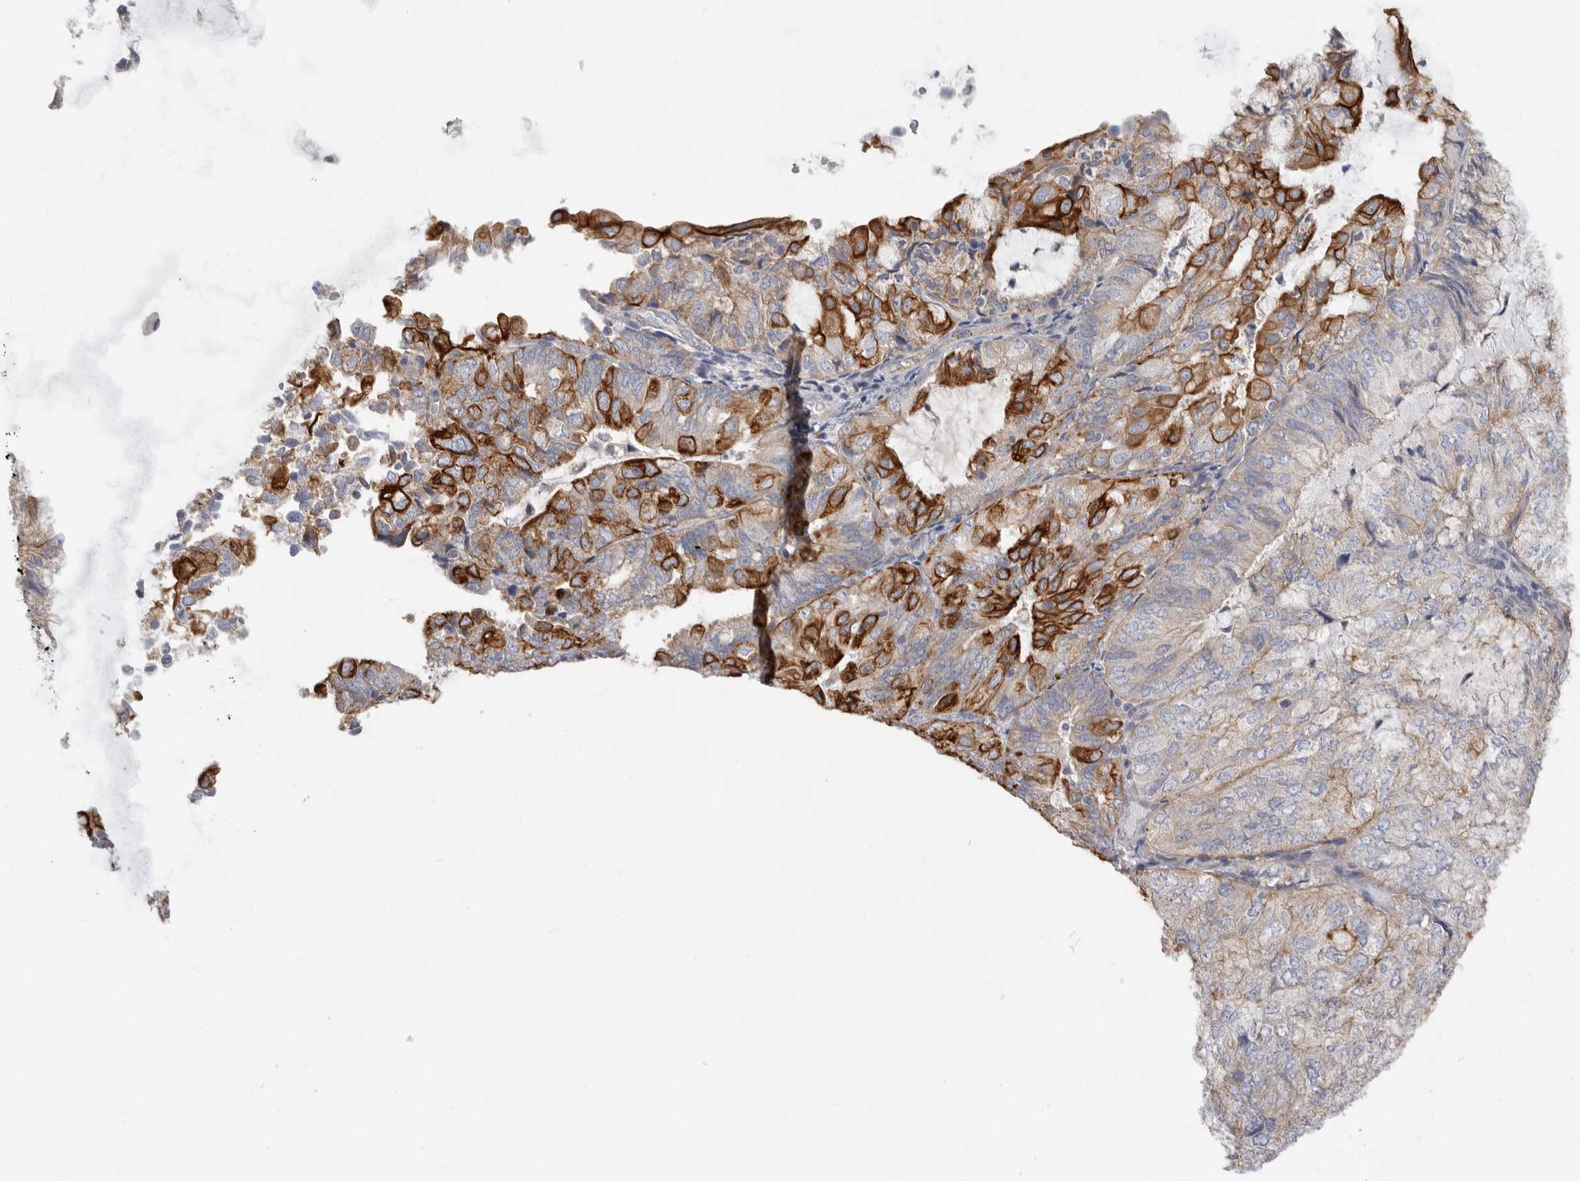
{"staining": {"intensity": "strong", "quantity": "25%-75%", "location": "cytoplasmic/membranous"}, "tissue": "endometrial cancer", "cell_type": "Tumor cells", "image_type": "cancer", "snomed": [{"axis": "morphology", "description": "Adenocarcinoma, NOS"}, {"axis": "topography", "description": "Endometrium"}], "caption": "Protein staining by immunohistochemistry (IHC) exhibits strong cytoplasmic/membranous expression in approximately 25%-75% of tumor cells in endometrial cancer.", "gene": "MTFR1L", "patient": {"sex": "female", "age": 81}}